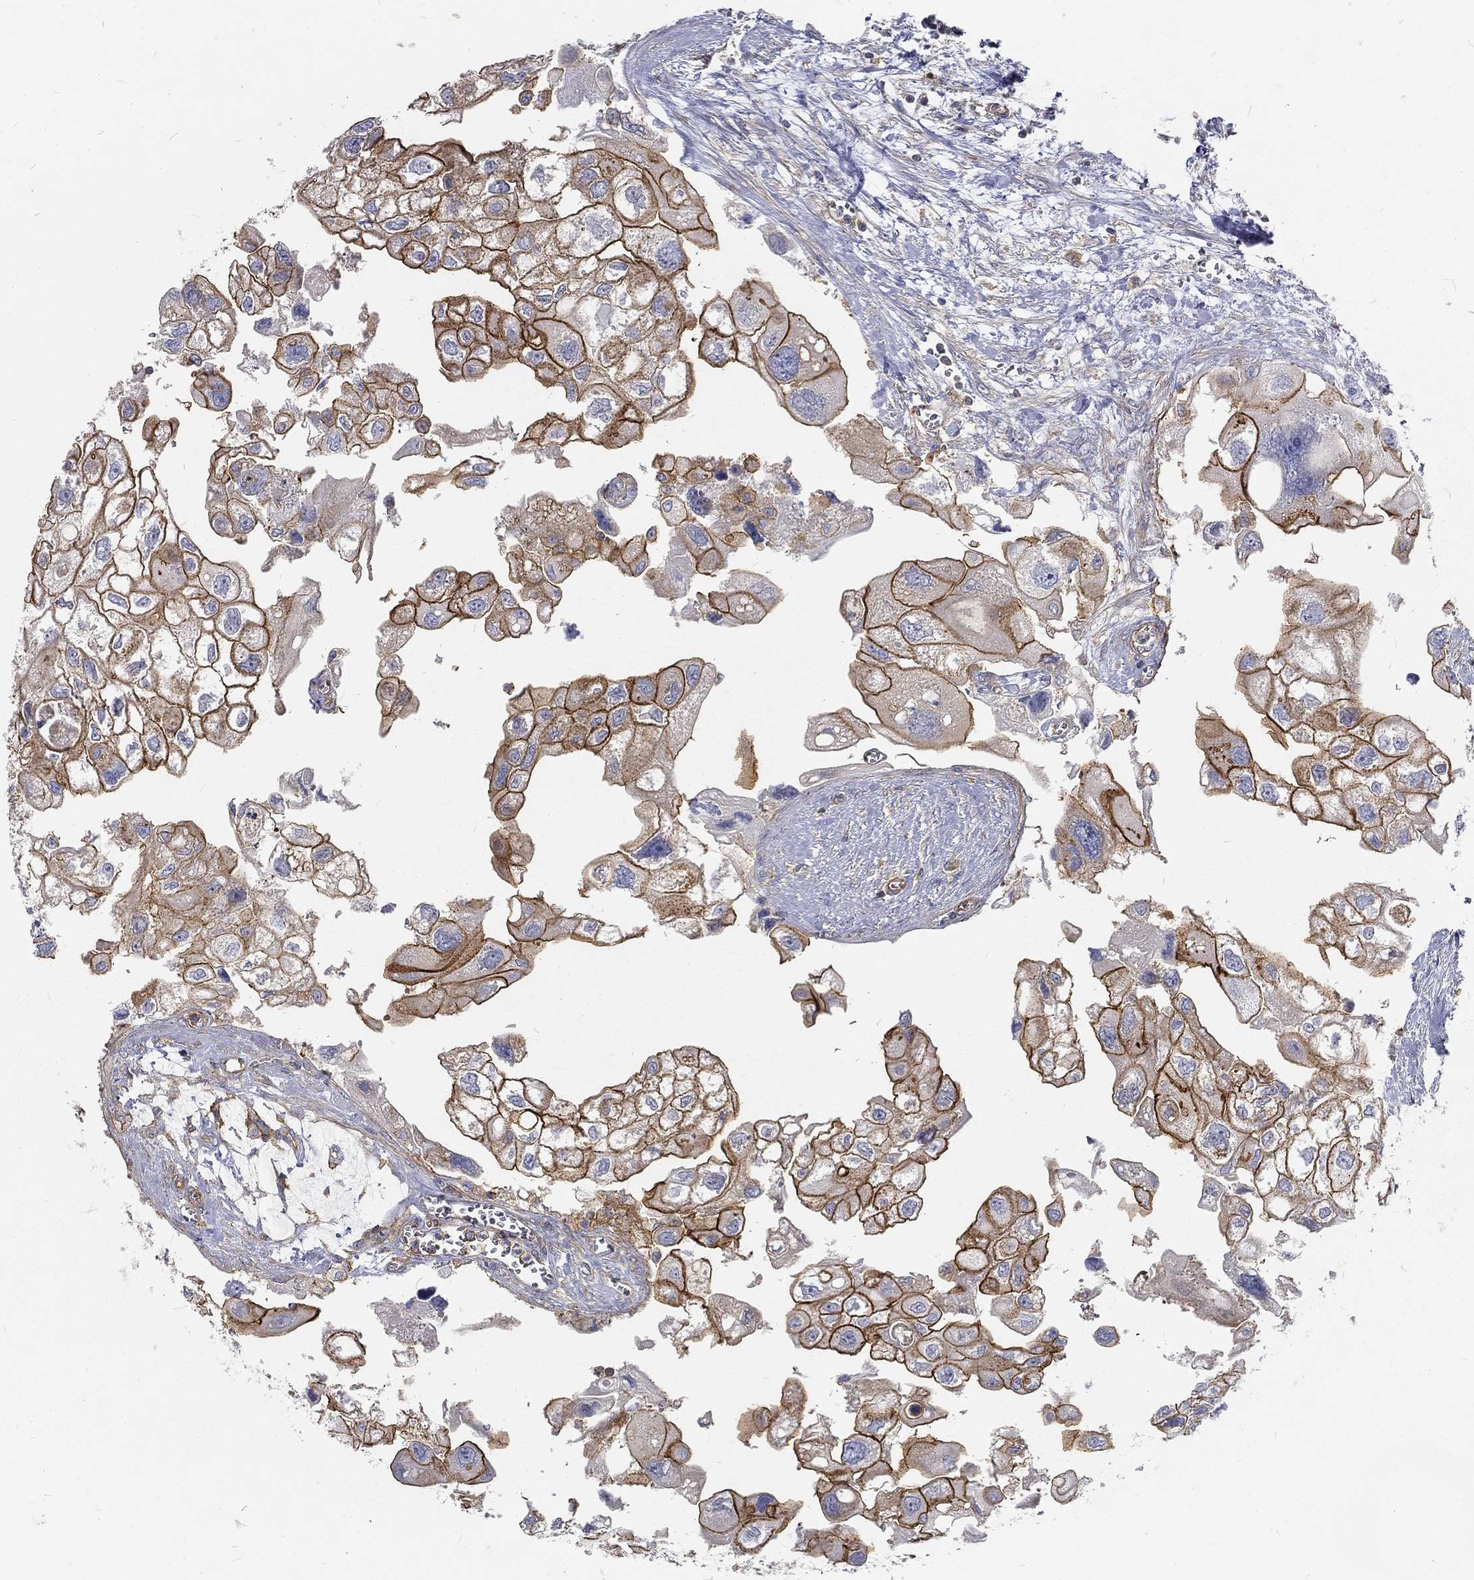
{"staining": {"intensity": "moderate", "quantity": "25%-75%", "location": "cytoplasmic/membranous"}, "tissue": "urothelial cancer", "cell_type": "Tumor cells", "image_type": "cancer", "snomed": [{"axis": "morphology", "description": "Urothelial carcinoma, High grade"}, {"axis": "topography", "description": "Urinary bladder"}], "caption": "DAB (3,3'-diaminobenzidine) immunohistochemical staining of human high-grade urothelial carcinoma displays moderate cytoplasmic/membranous protein positivity in about 25%-75% of tumor cells.", "gene": "MTMR11", "patient": {"sex": "male", "age": 59}}